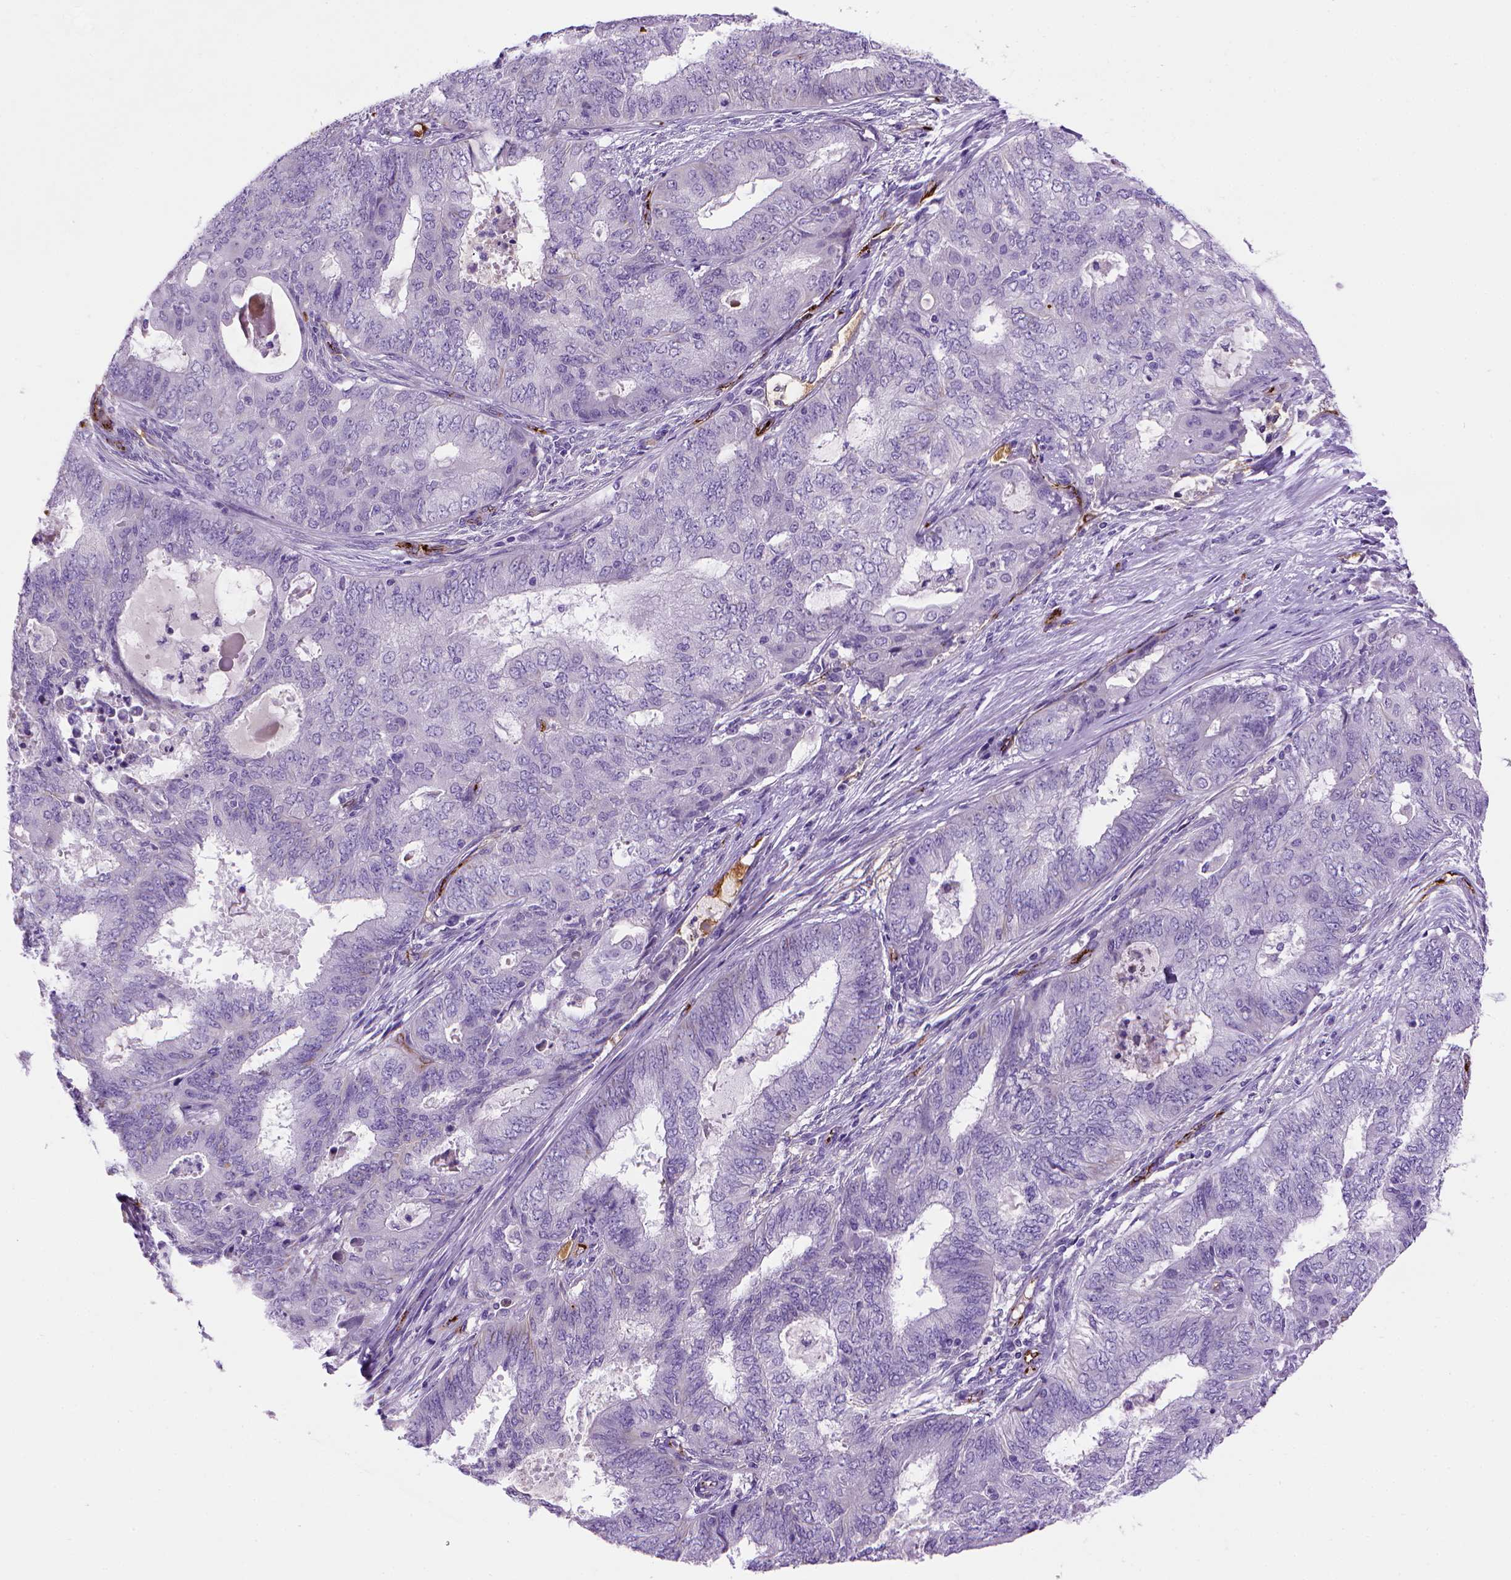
{"staining": {"intensity": "negative", "quantity": "none", "location": "none"}, "tissue": "endometrial cancer", "cell_type": "Tumor cells", "image_type": "cancer", "snomed": [{"axis": "morphology", "description": "Adenocarcinoma, NOS"}, {"axis": "topography", "description": "Endometrium"}], "caption": "Immunohistochemistry (IHC) micrograph of neoplastic tissue: endometrial cancer stained with DAB reveals no significant protein expression in tumor cells.", "gene": "VWF", "patient": {"sex": "female", "age": 62}}